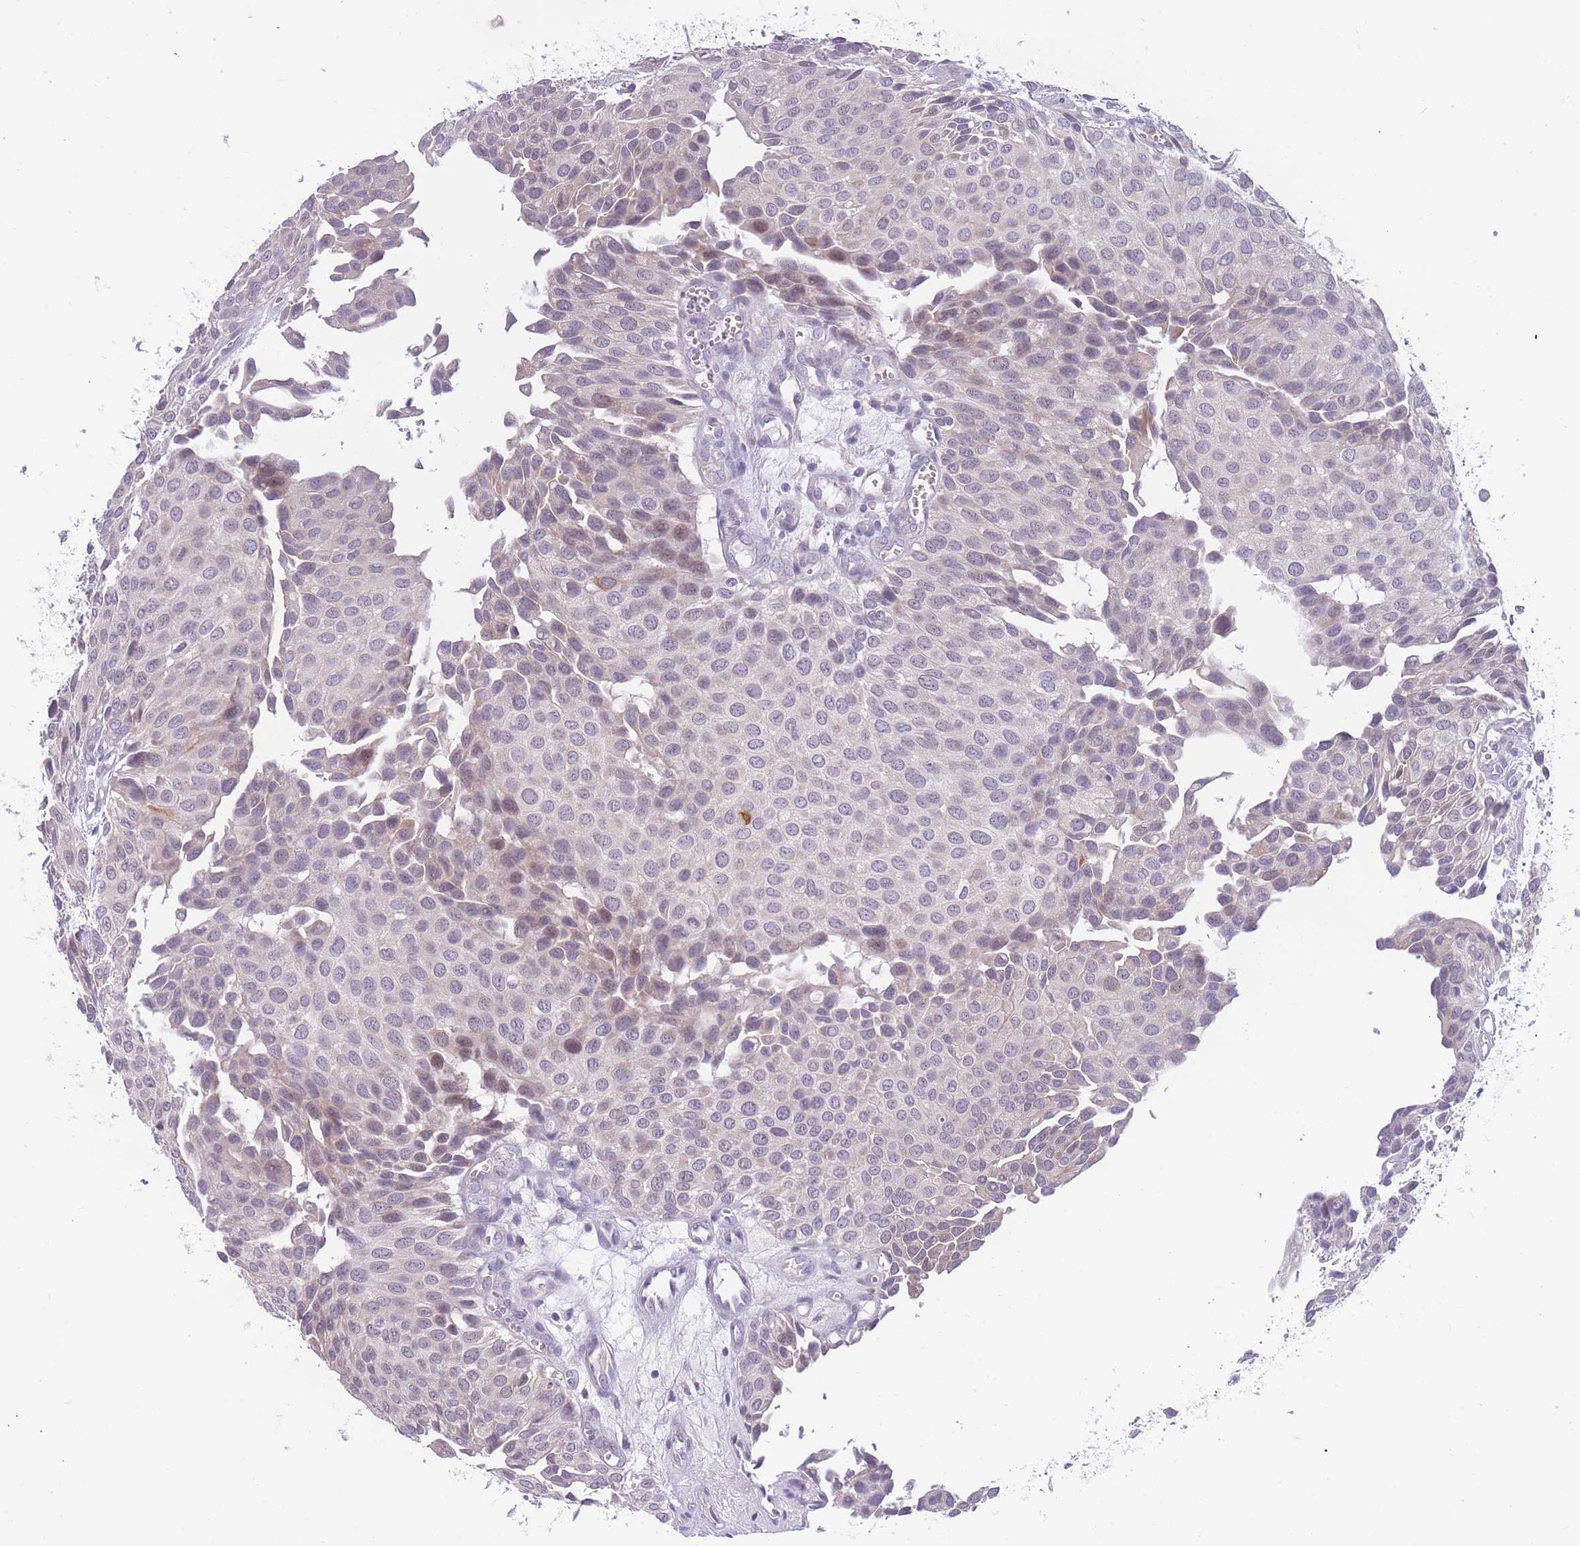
{"staining": {"intensity": "weak", "quantity": "<25%", "location": "cytoplasmic/membranous,nuclear"}, "tissue": "urothelial cancer", "cell_type": "Tumor cells", "image_type": "cancer", "snomed": [{"axis": "morphology", "description": "Urothelial carcinoma, Low grade"}, {"axis": "topography", "description": "Urinary bladder"}], "caption": "Tumor cells show no significant positivity in low-grade urothelial carcinoma. (Brightfield microscopy of DAB immunohistochemistry (IHC) at high magnification).", "gene": "NDUFAF6", "patient": {"sex": "male", "age": 88}}